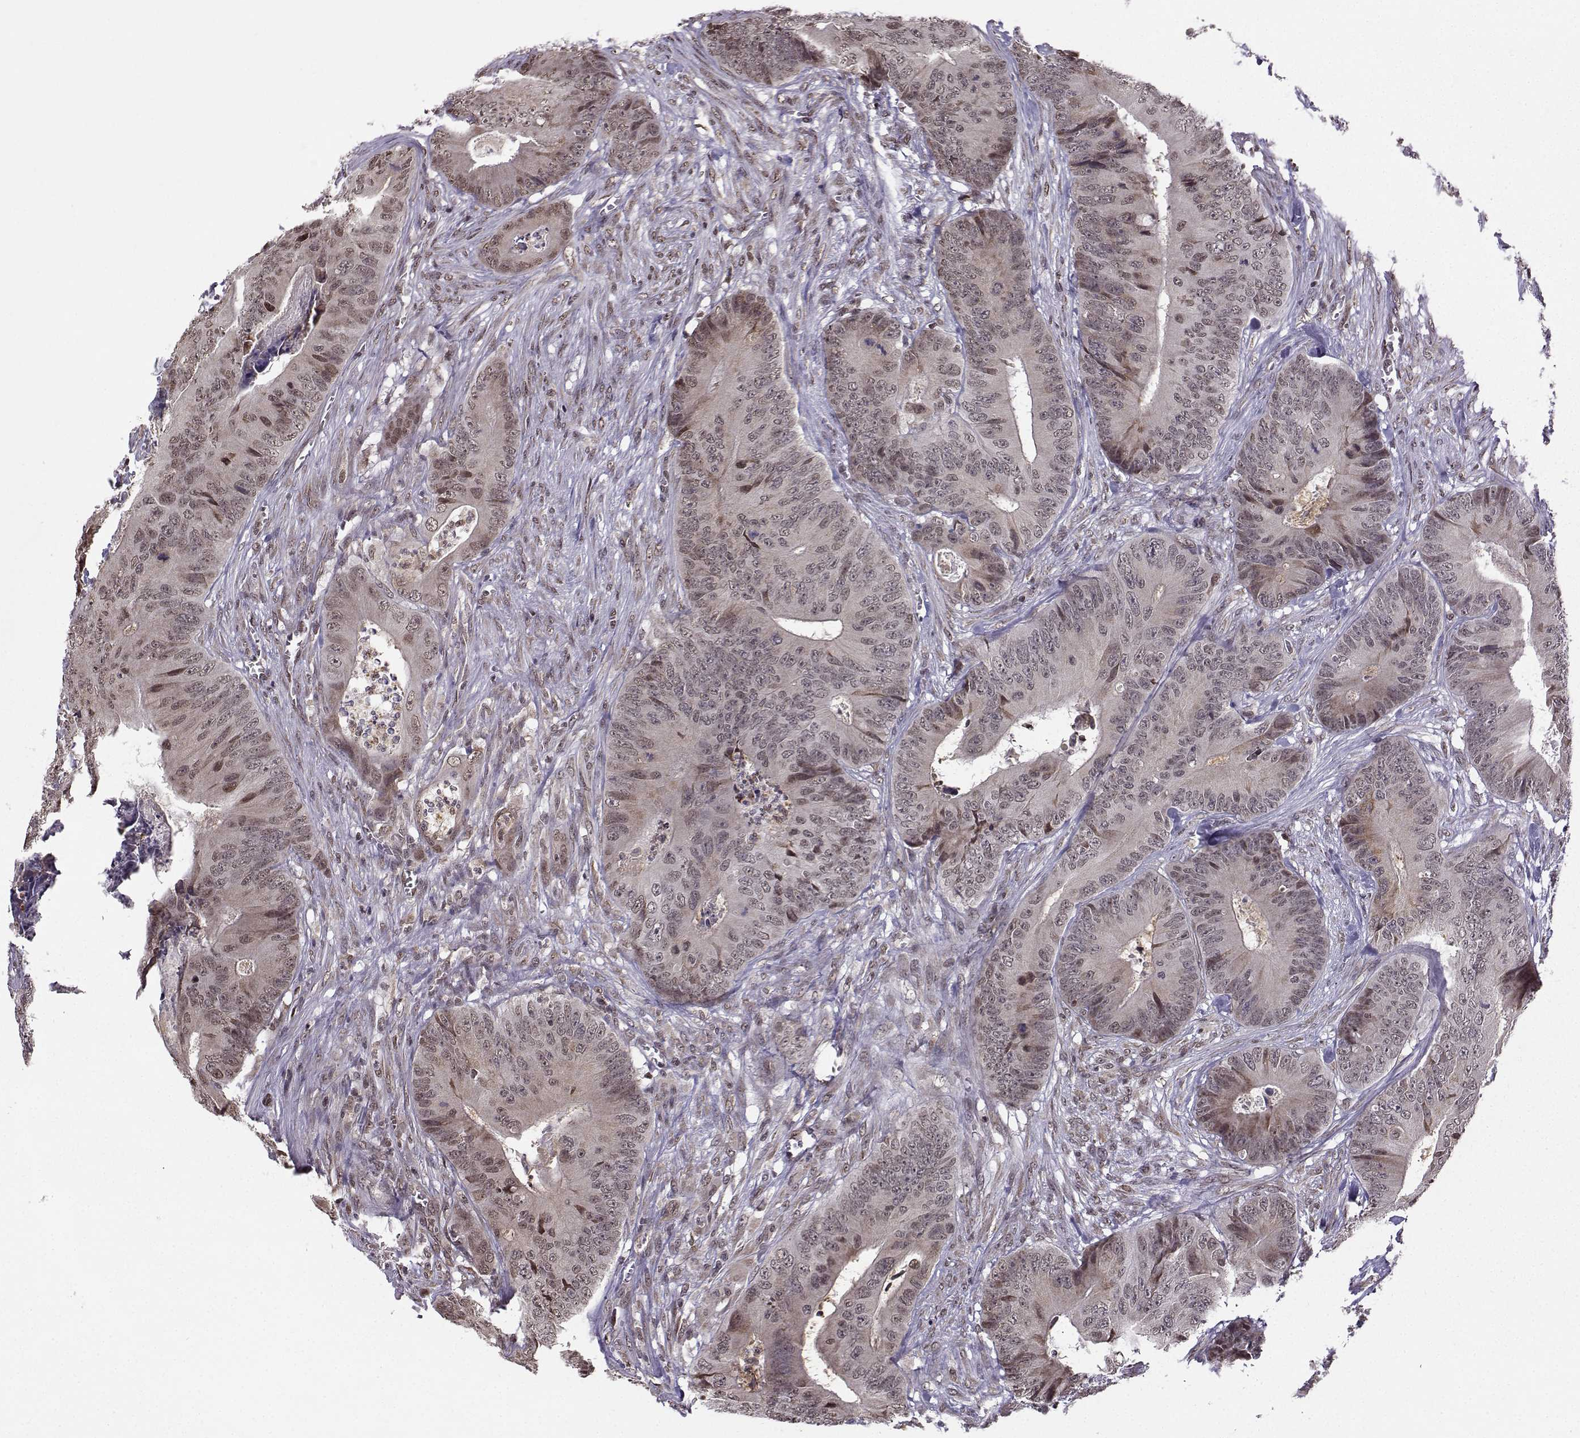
{"staining": {"intensity": "weak", "quantity": "<25%", "location": "nuclear"}, "tissue": "colorectal cancer", "cell_type": "Tumor cells", "image_type": "cancer", "snomed": [{"axis": "morphology", "description": "Adenocarcinoma, NOS"}, {"axis": "topography", "description": "Colon"}], "caption": "An image of human colorectal cancer (adenocarcinoma) is negative for staining in tumor cells.", "gene": "EZH1", "patient": {"sex": "male", "age": 84}}